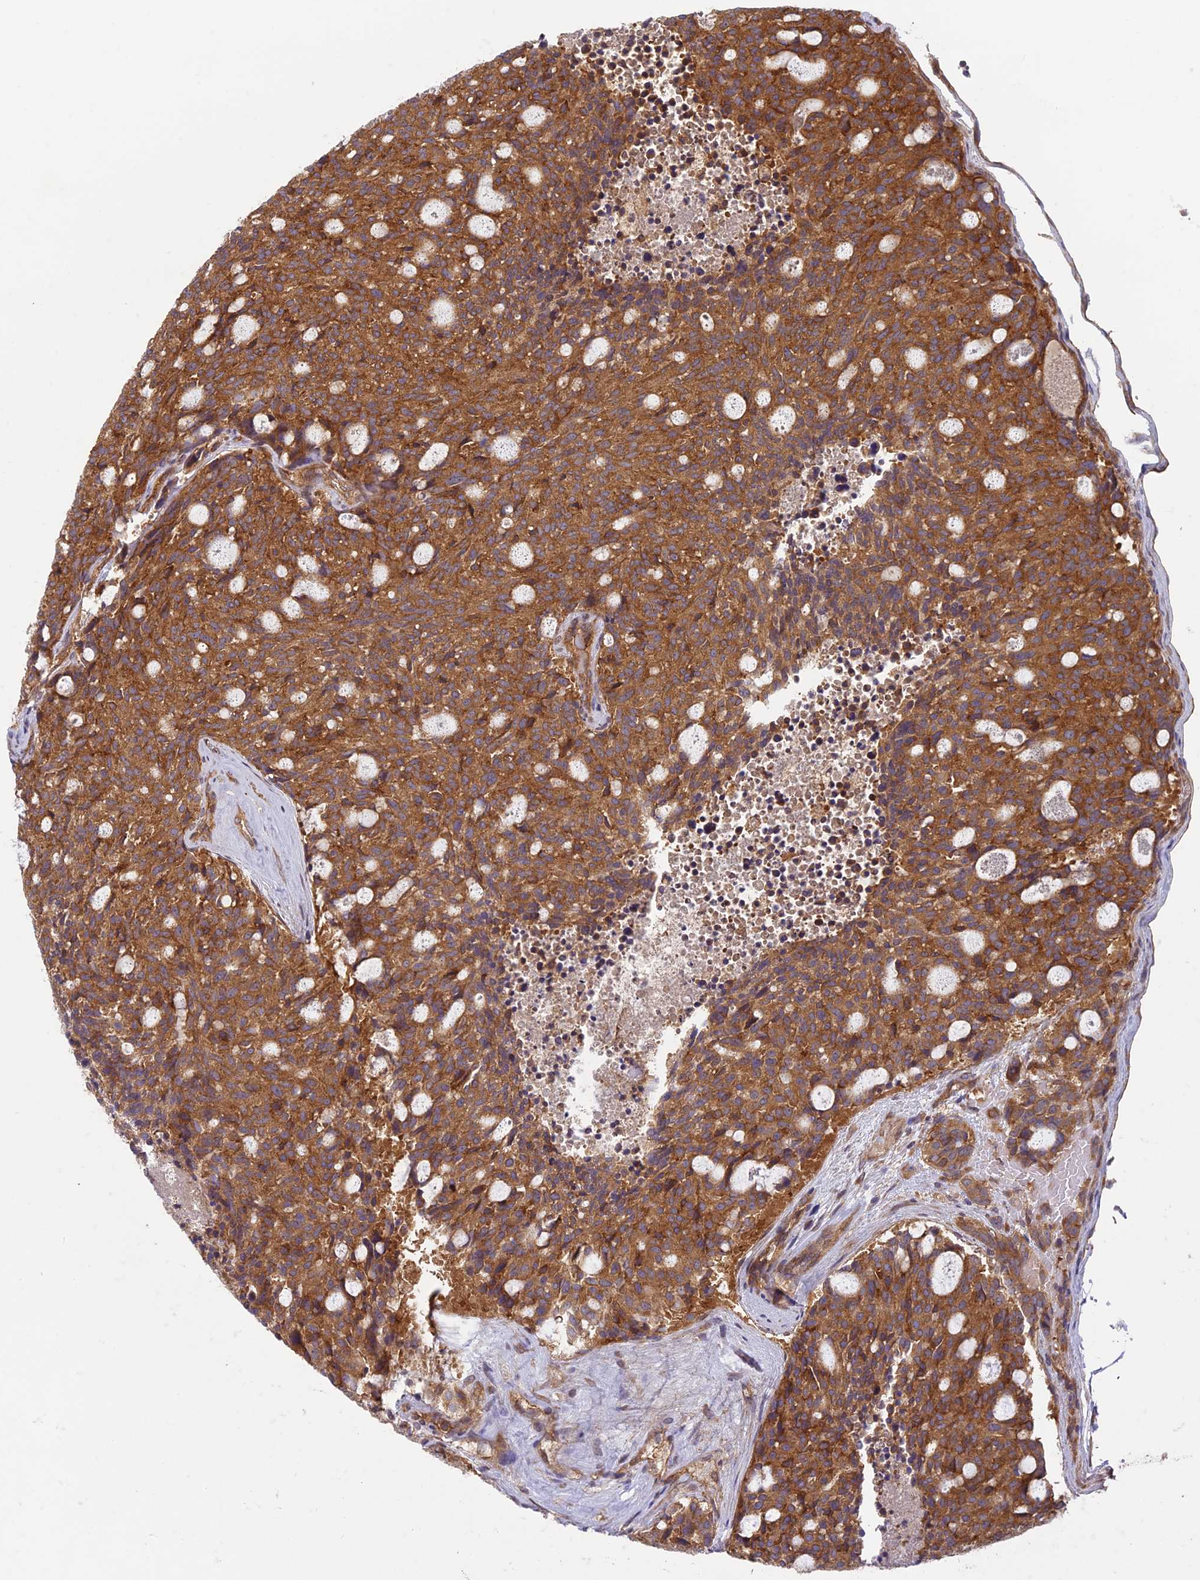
{"staining": {"intensity": "strong", "quantity": ">75%", "location": "cytoplasmic/membranous"}, "tissue": "carcinoid", "cell_type": "Tumor cells", "image_type": "cancer", "snomed": [{"axis": "morphology", "description": "Carcinoid, malignant, NOS"}, {"axis": "topography", "description": "Pancreas"}], "caption": "Immunohistochemistry photomicrograph of human malignant carcinoid stained for a protein (brown), which shows high levels of strong cytoplasmic/membranous staining in about >75% of tumor cells.", "gene": "TCF25", "patient": {"sex": "female", "age": 54}}